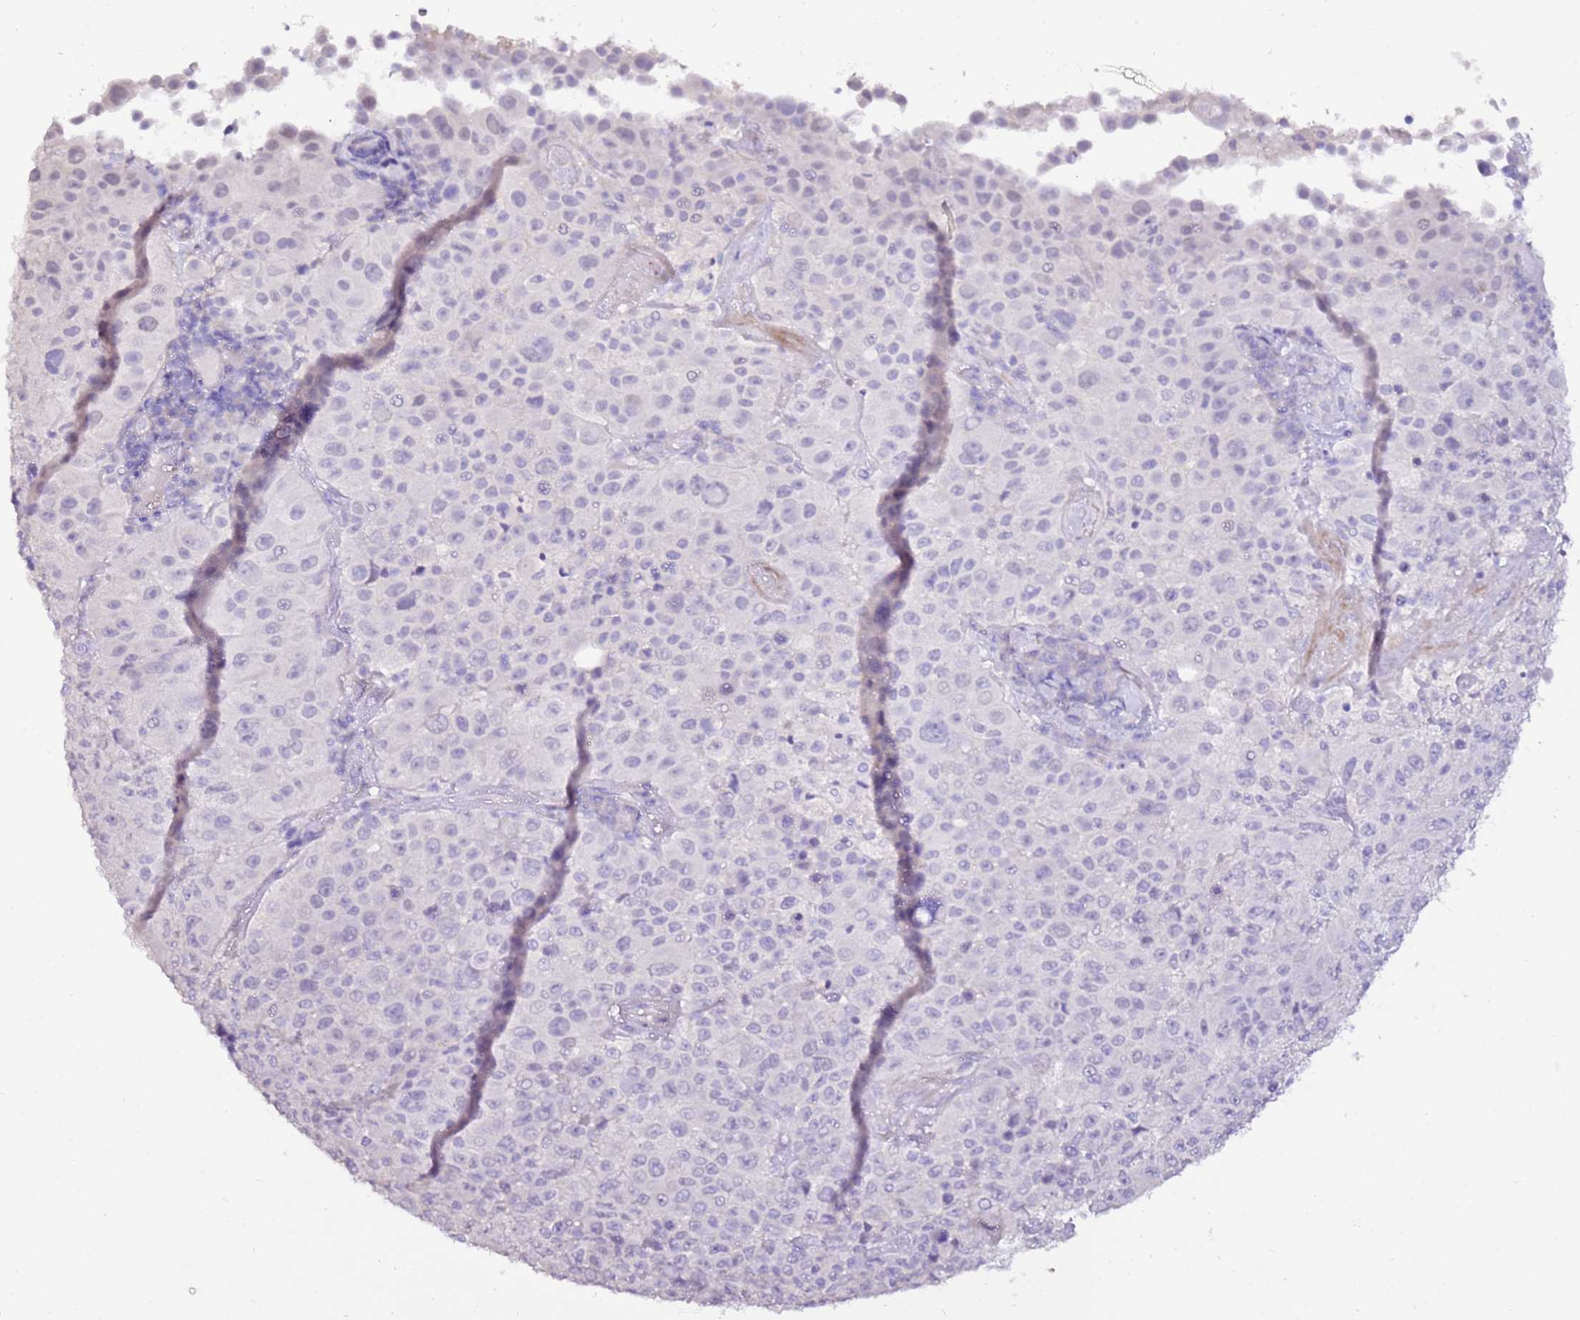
{"staining": {"intensity": "negative", "quantity": "none", "location": "none"}, "tissue": "melanoma", "cell_type": "Tumor cells", "image_type": "cancer", "snomed": [{"axis": "morphology", "description": "Malignant melanoma, Metastatic site"}, {"axis": "topography", "description": "Lymph node"}], "caption": "Melanoma was stained to show a protein in brown. There is no significant expression in tumor cells. (Brightfield microscopy of DAB (3,3'-diaminobenzidine) immunohistochemistry at high magnification).", "gene": "ART5", "patient": {"sex": "male", "age": 62}}